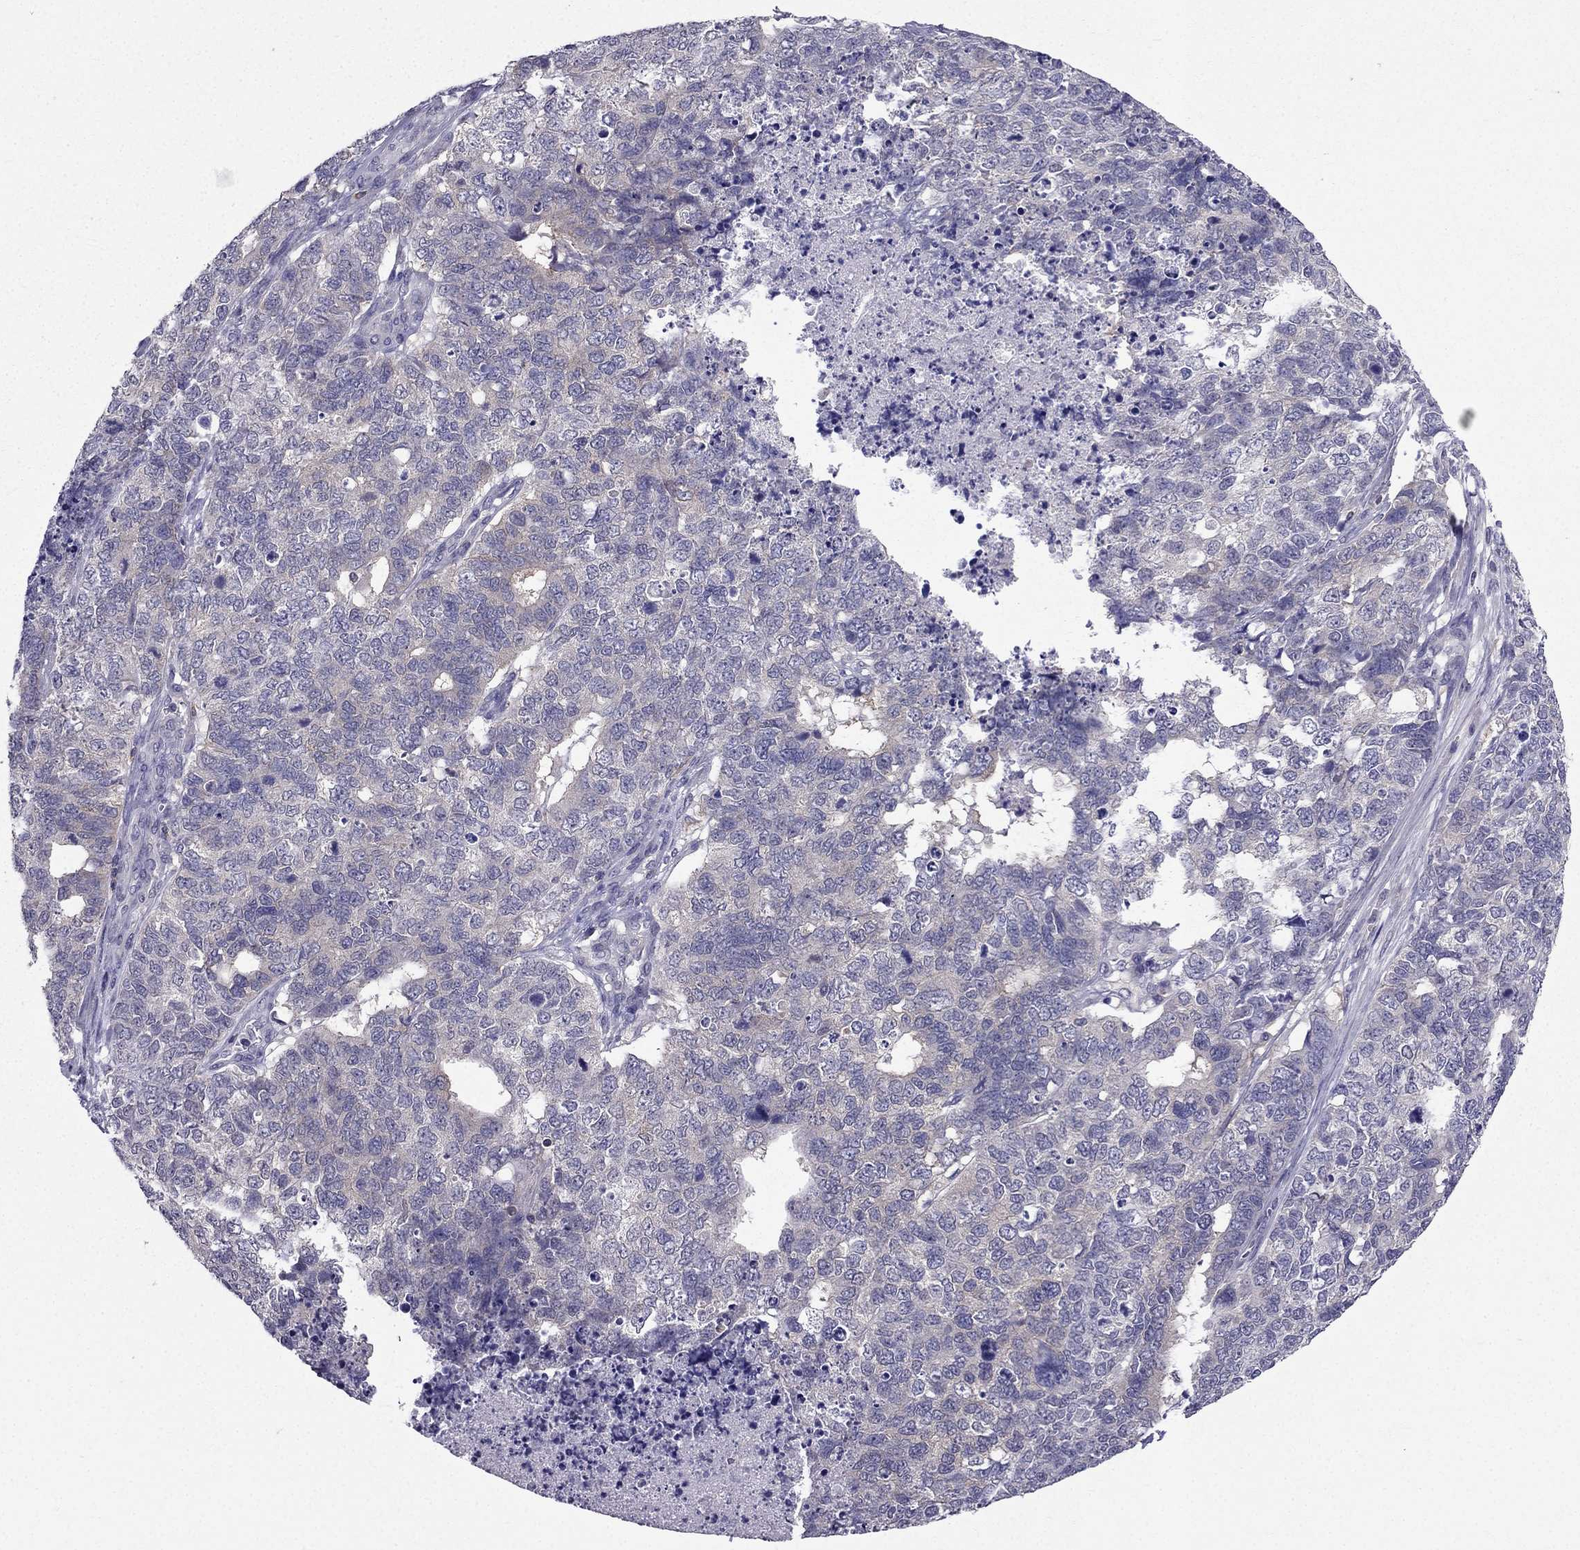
{"staining": {"intensity": "negative", "quantity": "none", "location": "none"}, "tissue": "cervical cancer", "cell_type": "Tumor cells", "image_type": "cancer", "snomed": [{"axis": "morphology", "description": "Squamous cell carcinoma, NOS"}, {"axis": "topography", "description": "Cervix"}], "caption": "Immunohistochemistry (IHC) histopathology image of neoplastic tissue: squamous cell carcinoma (cervical) stained with DAB (3,3'-diaminobenzidine) exhibits no significant protein expression in tumor cells.", "gene": "AAK1", "patient": {"sex": "female", "age": 63}}